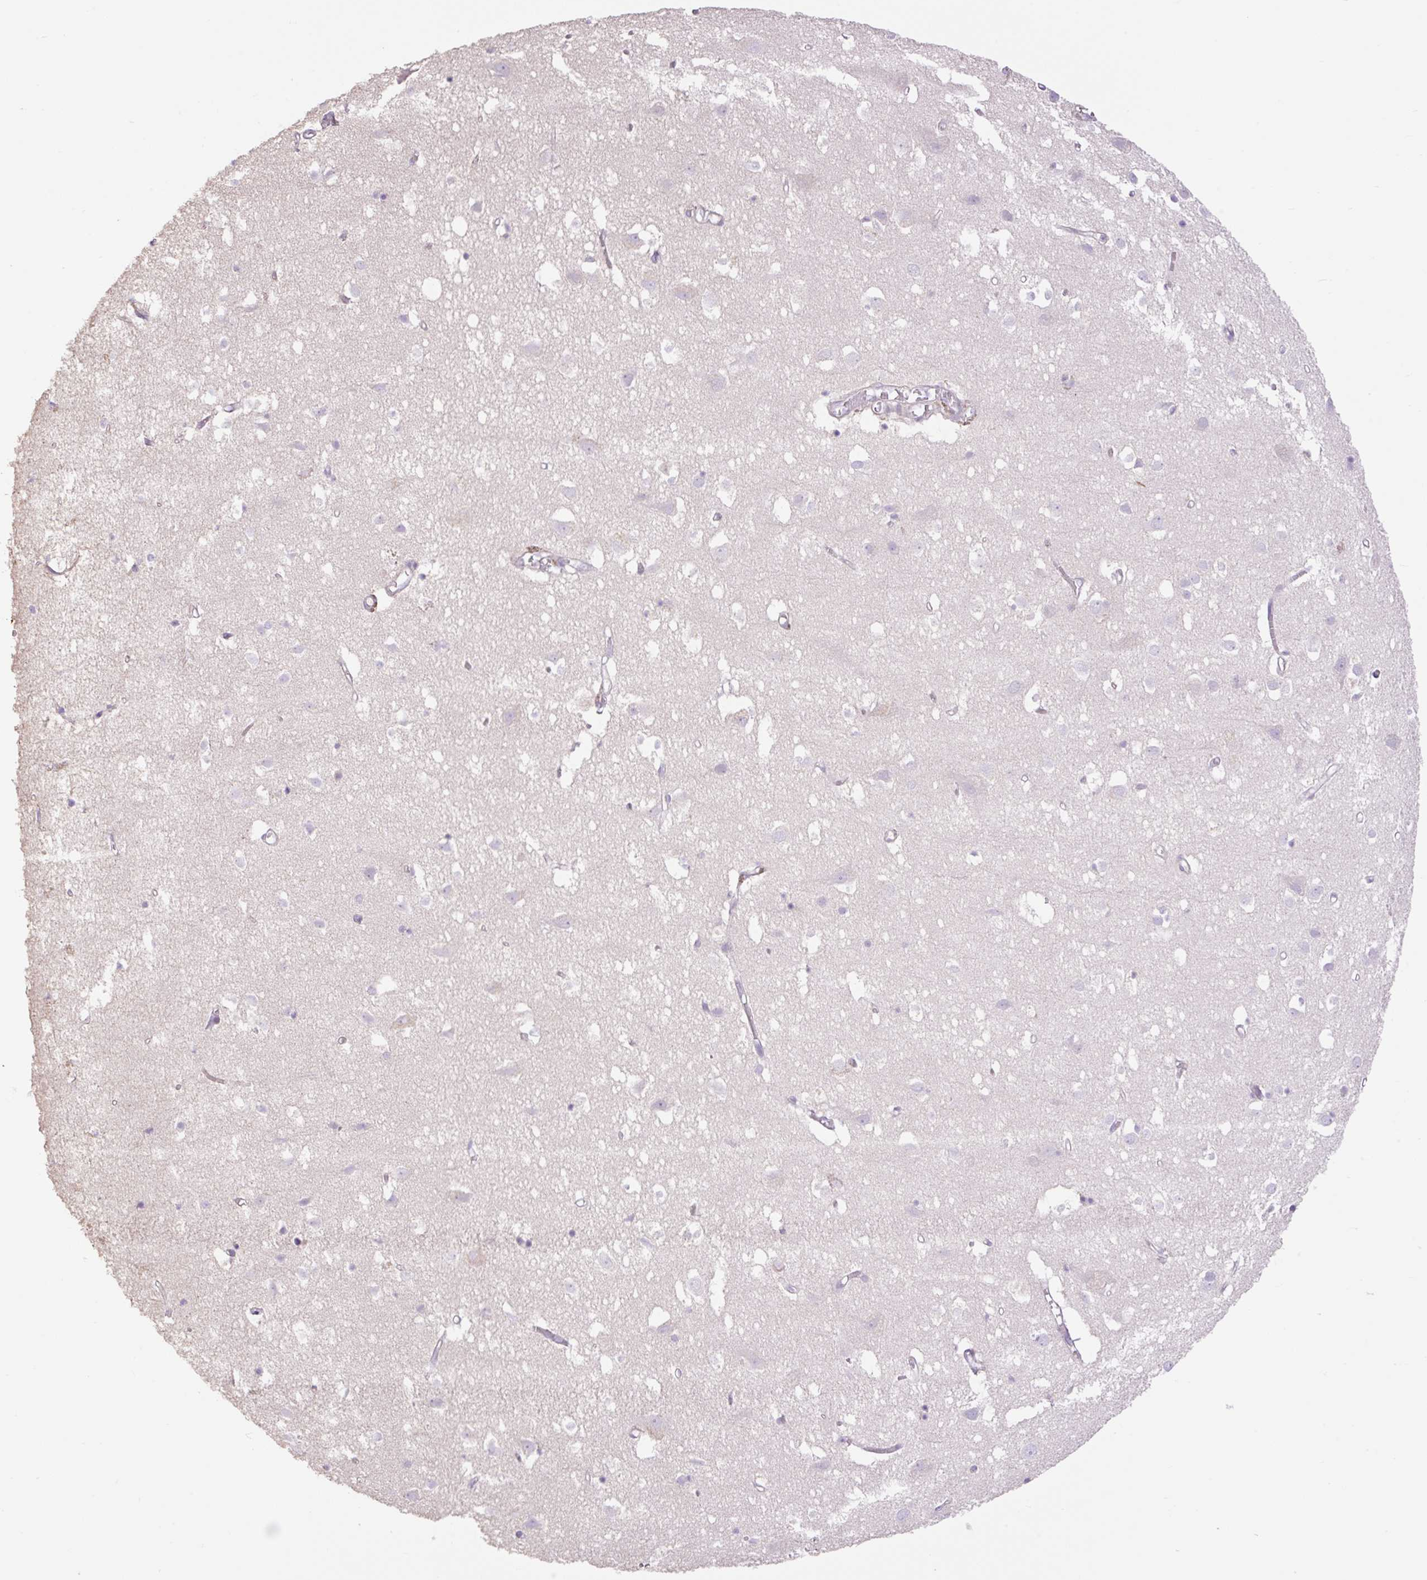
{"staining": {"intensity": "negative", "quantity": "none", "location": "none"}, "tissue": "cerebral cortex", "cell_type": "Endothelial cells", "image_type": "normal", "snomed": [{"axis": "morphology", "description": "Normal tissue, NOS"}, {"axis": "topography", "description": "Cerebral cortex"}], "caption": "DAB (3,3'-diaminobenzidine) immunohistochemical staining of unremarkable human cerebral cortex reveals no significant positivity in endothelial cells. Brightfield microscopy of immunohistochemistry stained with DAB (3,3'-diaminobenzidine) (brown) and hematoxylin (blue), captured at high magnification.", "gene": "VPS25", "patient": {"sex": "male", "age": 70}}